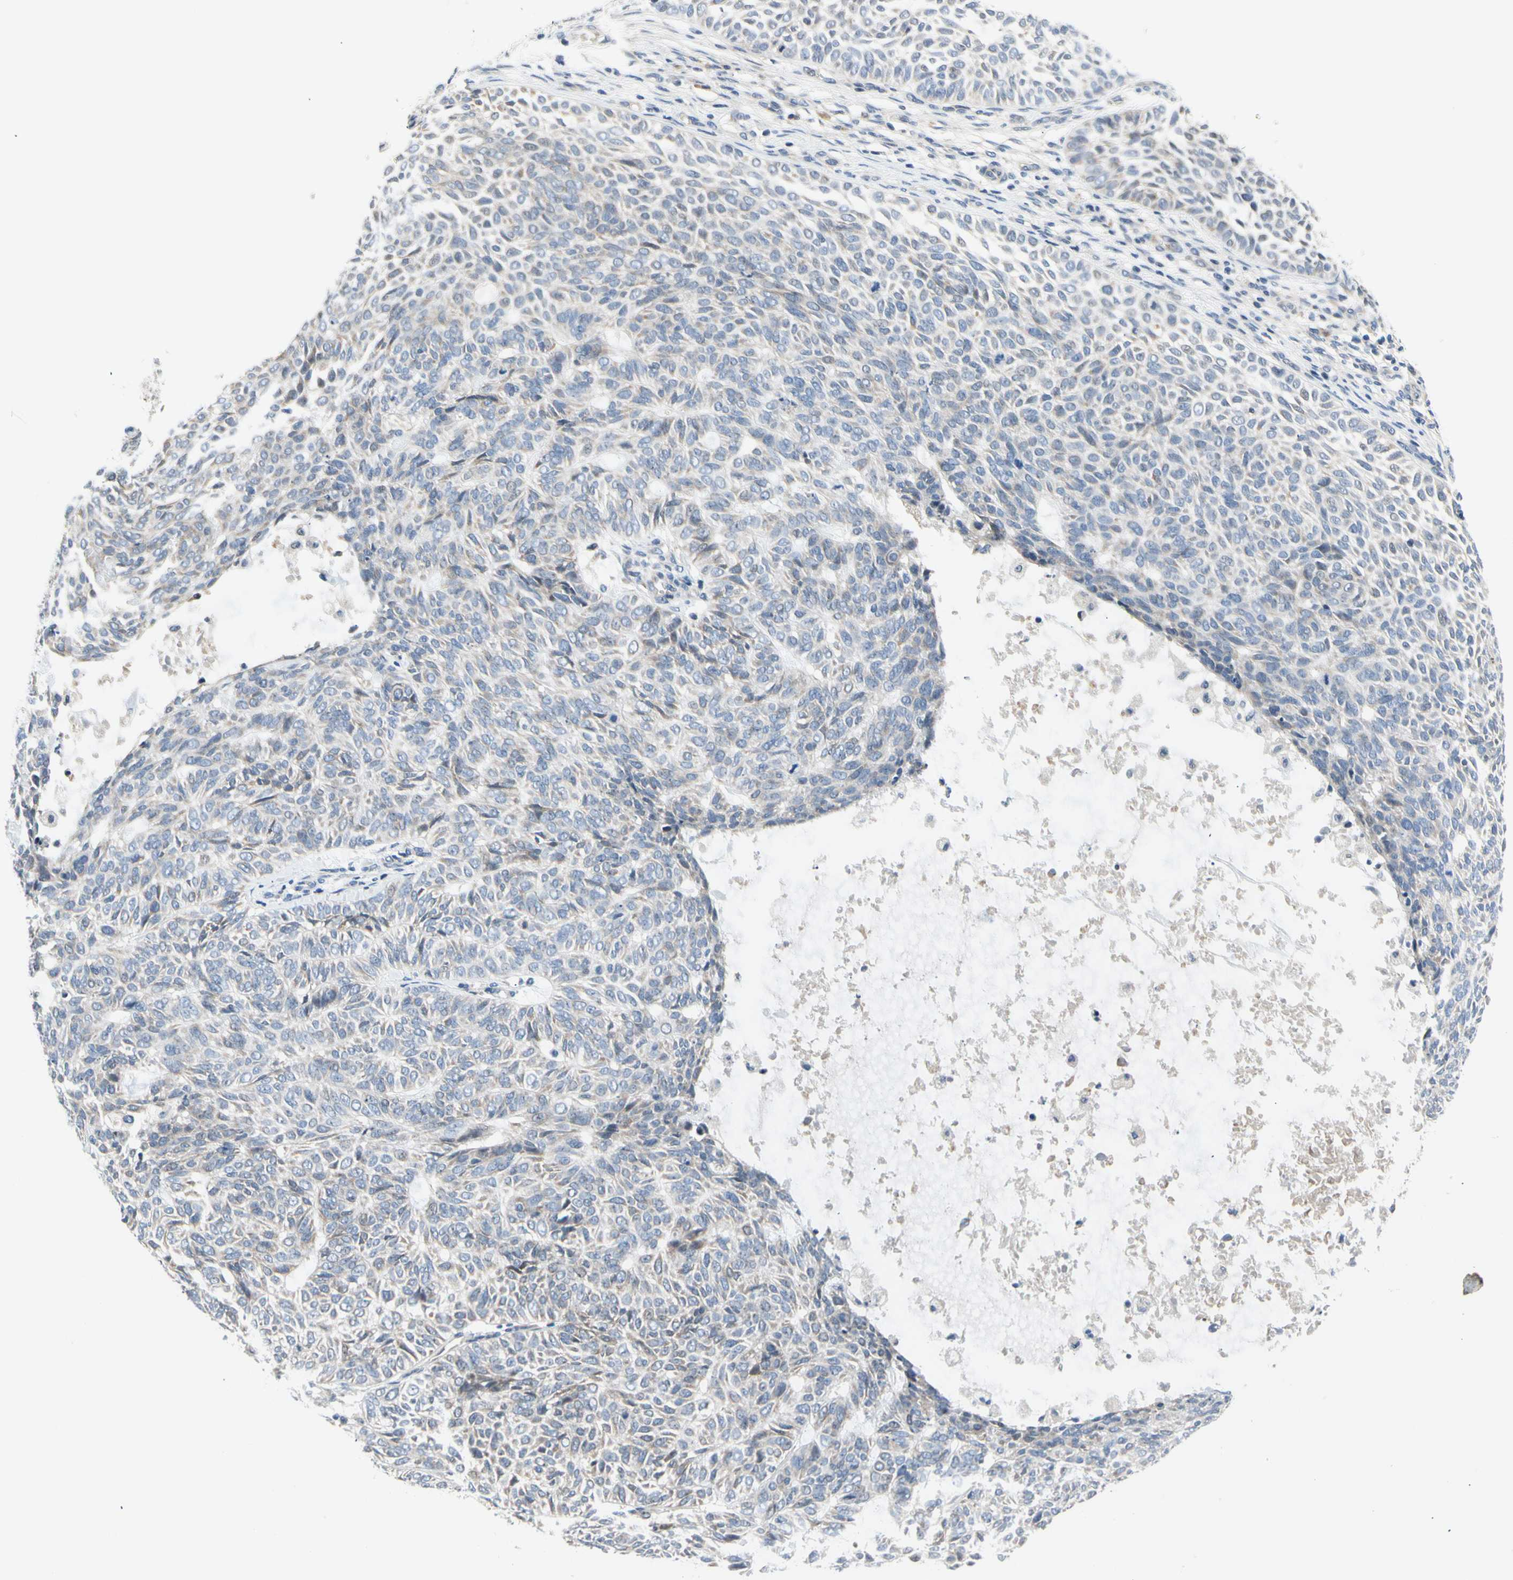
{"staining": {"intensity": "negative", "quantity": "none", "location": "none"}, "tissue": "skin cancer", "cell_type": "Tumor cells", "image_type": "cancer", "snomed": [{"axis": "morphology", "description": "Basal cell carcinoma"}, {"axis": "topography", "description": "Skin"}], "caption": "An IHC histopathology image of skin basal cell carcinoma is shown. There is no staining in tumor cells of skin basal cell carcinoma.", "gene": "NFASC", "patient": {"sex": "male", "age": 87}}